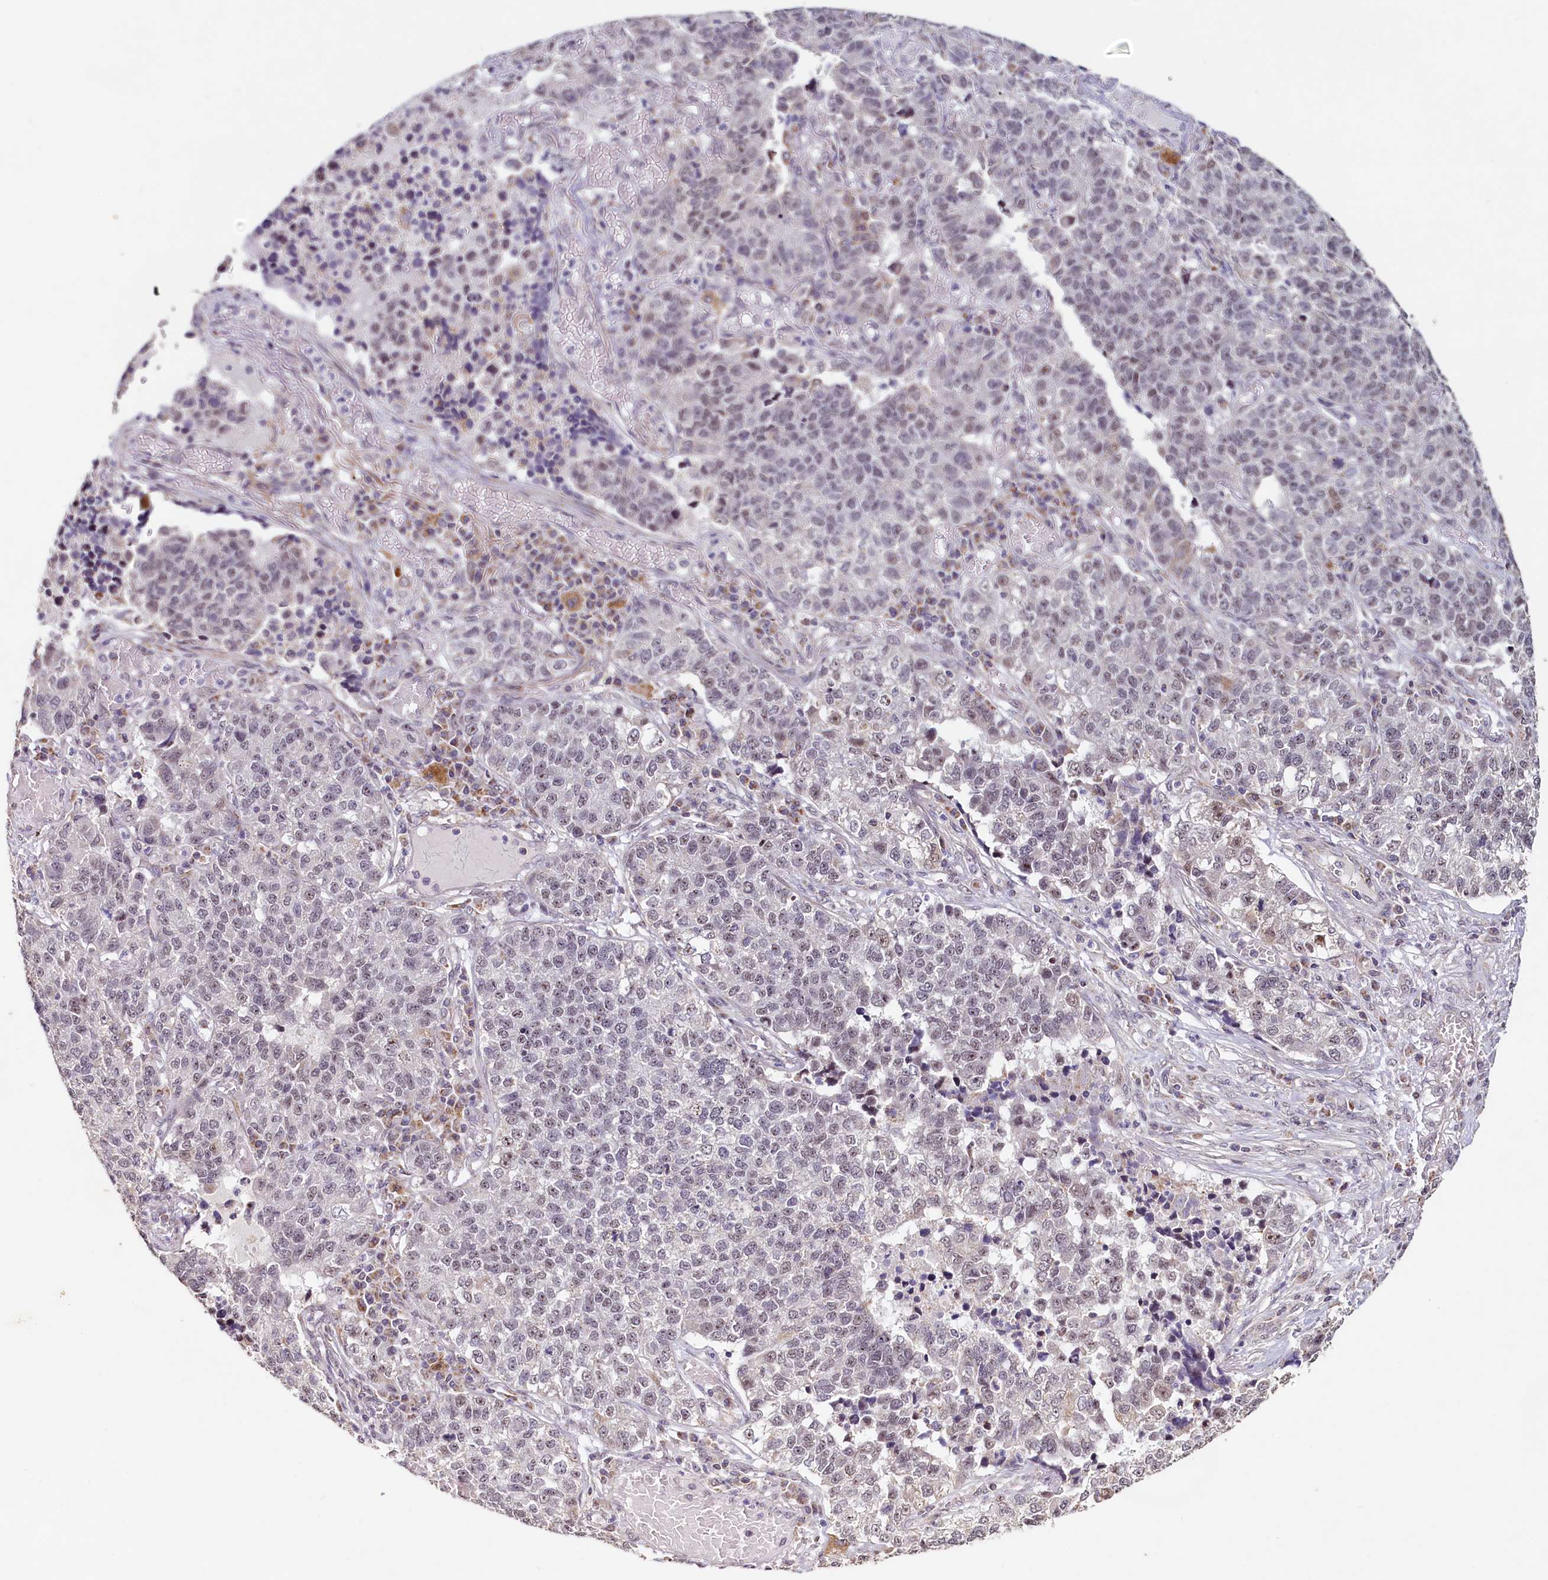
{"staining": {"intensity": "weak", "quantity": "<25%", "location": "nuclear"}, "tissue": "lung cancer", "cell_type": "Tumor cells", "image_type": "cancer", "snomed": [{"axis": "morphology", "description": "Adenocarcinoma, NOS"}, {"axis": "topography", "description": "Lung"}], "caption": "DAB immunohistochemical staining of lung adenocarcinoma reveals no significant positivity in tumor cells.", "gene": "PDE6D", "patient": {"sex": "male", "age": 49}}